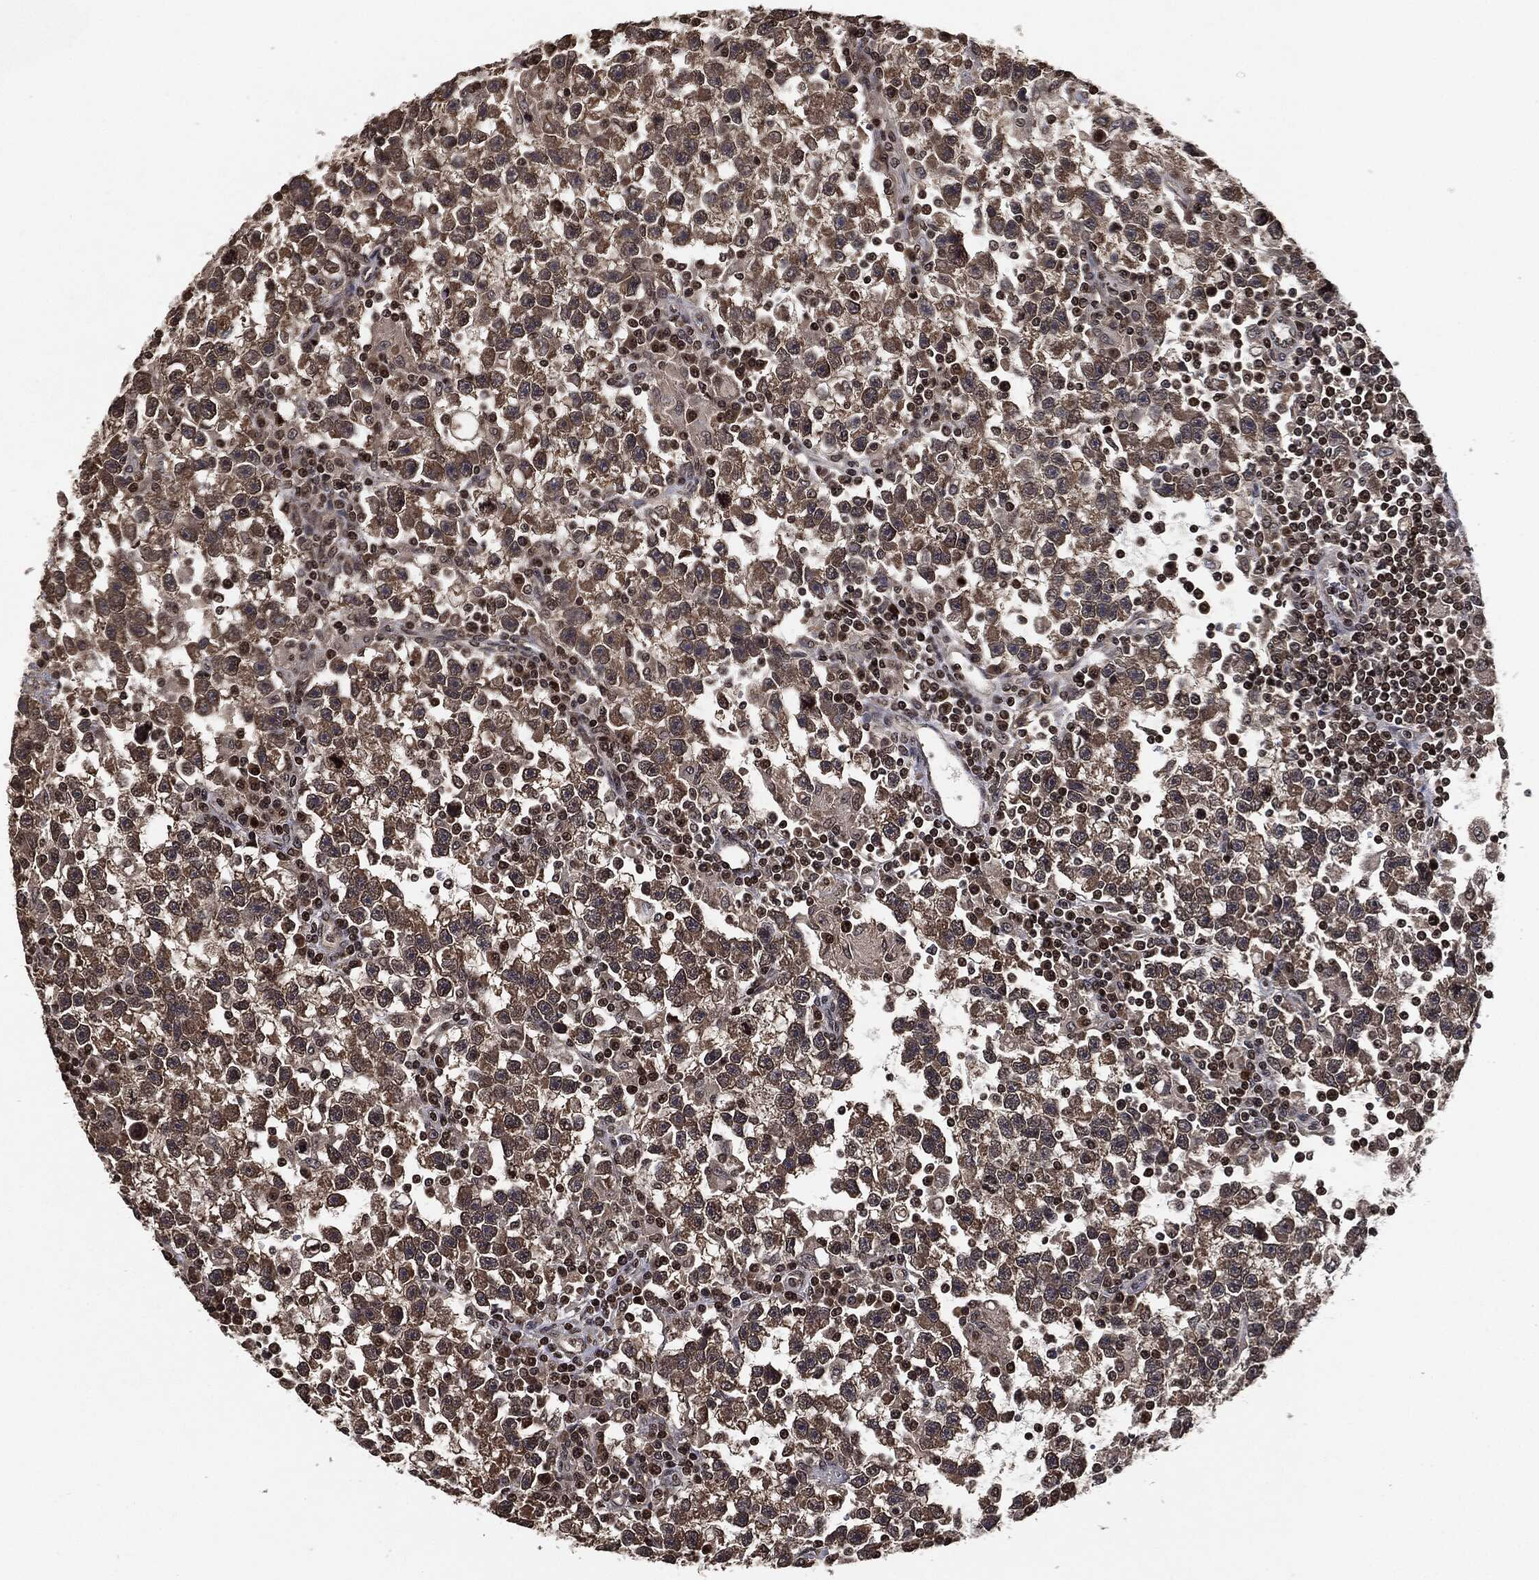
{"staining": {"intensity": "weak", "quantity": "25%-75%", "location": "cytoplasmic/membranous"}, "tissue": "testis cancer", "cell_type": "Tumor cells", "image_type": "cancer", "snomed": [{"axis": "morphology", "description": "Seminoma, NOS"}, {"axis": "topography", "description": "Testis"}], "caption": "IHC (DAB (3,3'-diaminobenzidine)) staining of human testis cancer (seminoma) displays weak cytoplasmic/membranous protein staining in about 25%-75% of tumor cells. (IHC, brightfield microscopy, high magnification).", "gene": "PDK1", "patient": {"sex": "male", "age": 47}}